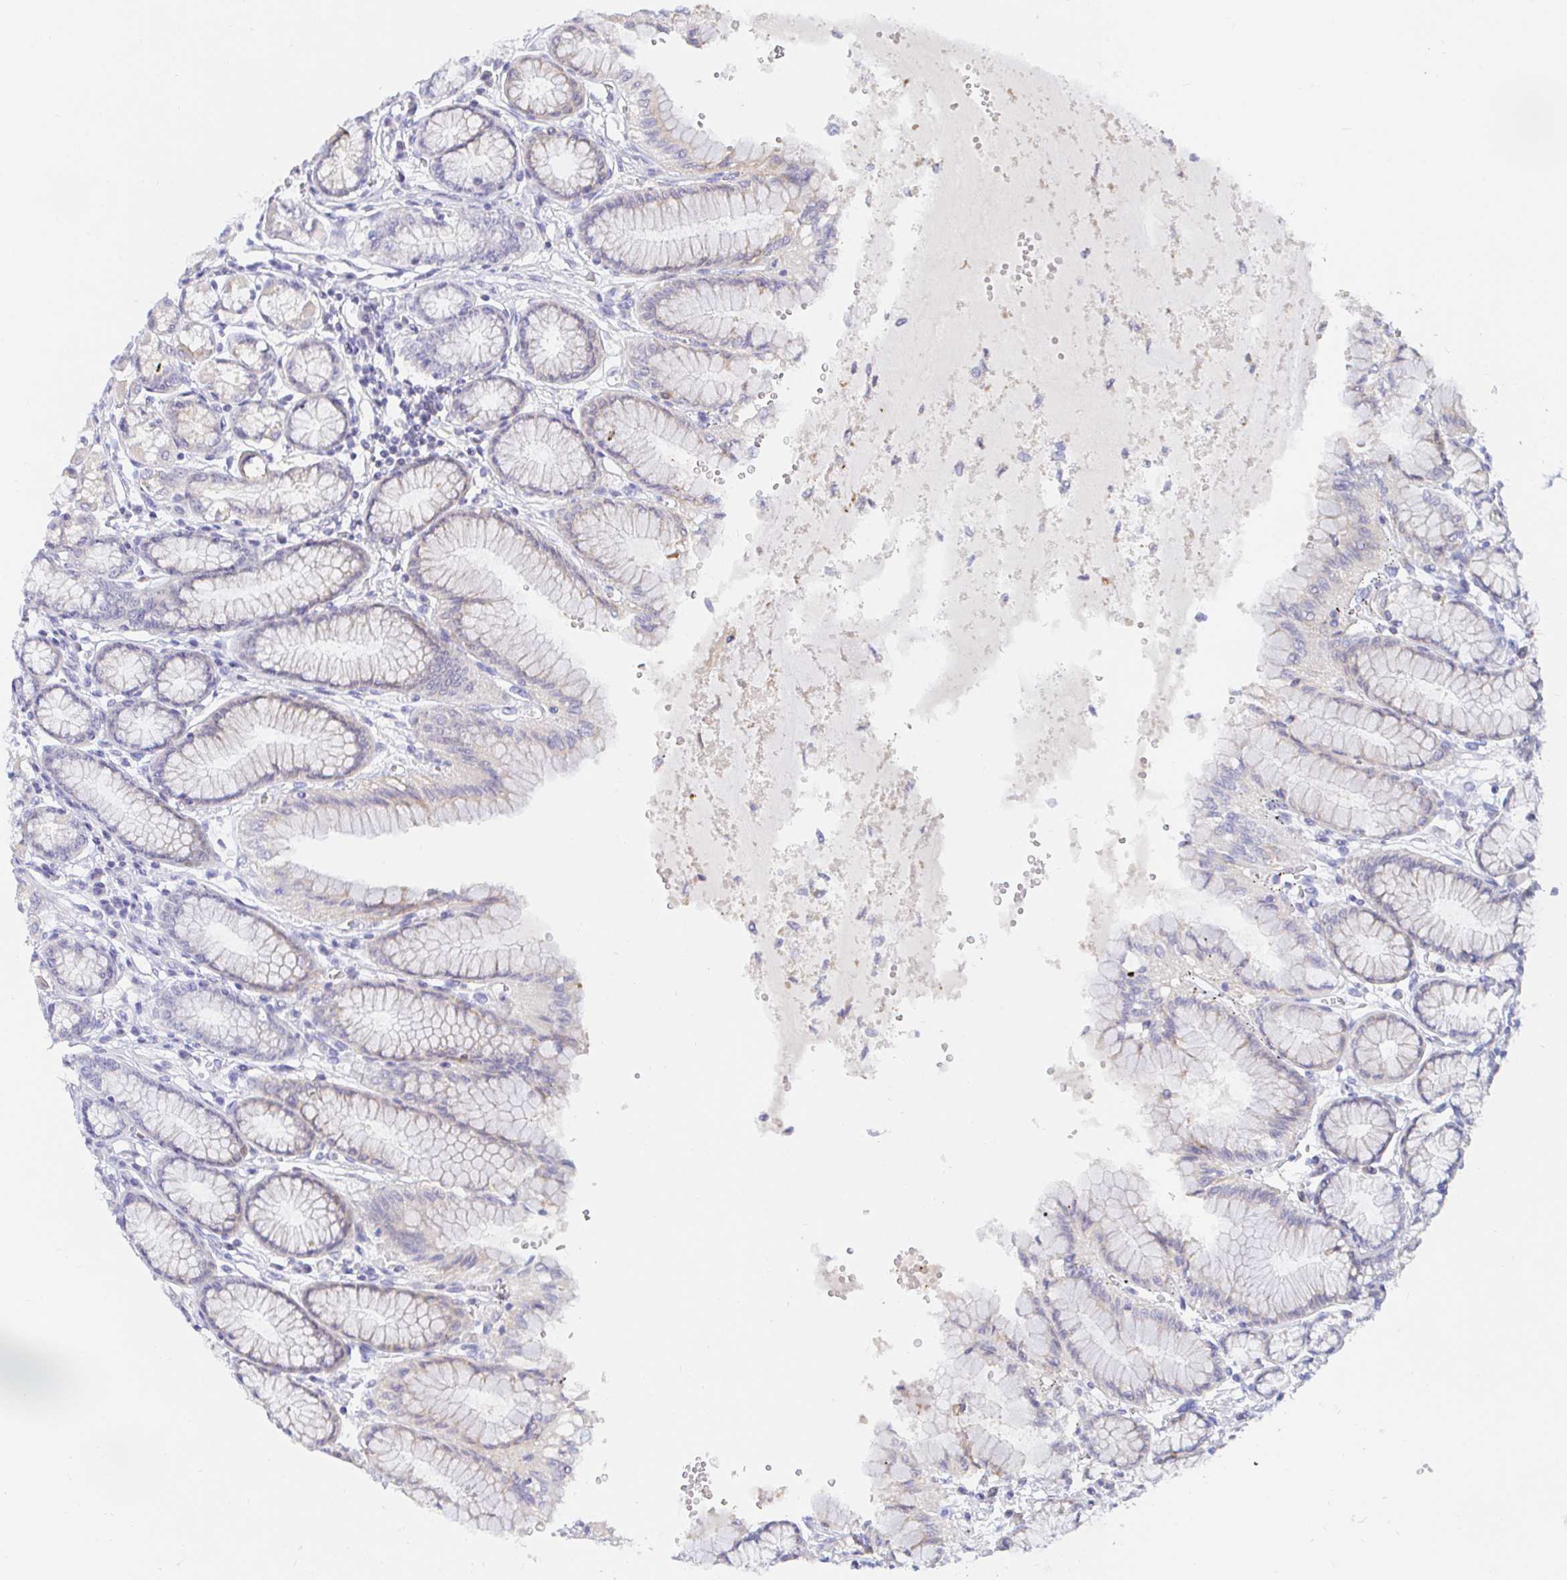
{"staining": {"intensity": "weak", "quantity": "<25%", "location": "cytoplasmic/membranous"}, "tissue": "stomach", "cell_type": "Glandular cells", "image_type": "normal", "snomed": [{"axis": "morphology", "description": "Normal tissue, NOS"}, {"axis": "topography", "description": "Stomach"}, {"axis": "topography", "description": "Stomach, lower"}], "caption": "This is a photomicrograph of IHC staining of unremarkable stomach, which shows no staining in glandular cells.", "gene": "PDE6B", "patient": {"sex": "male", "age": 76}}